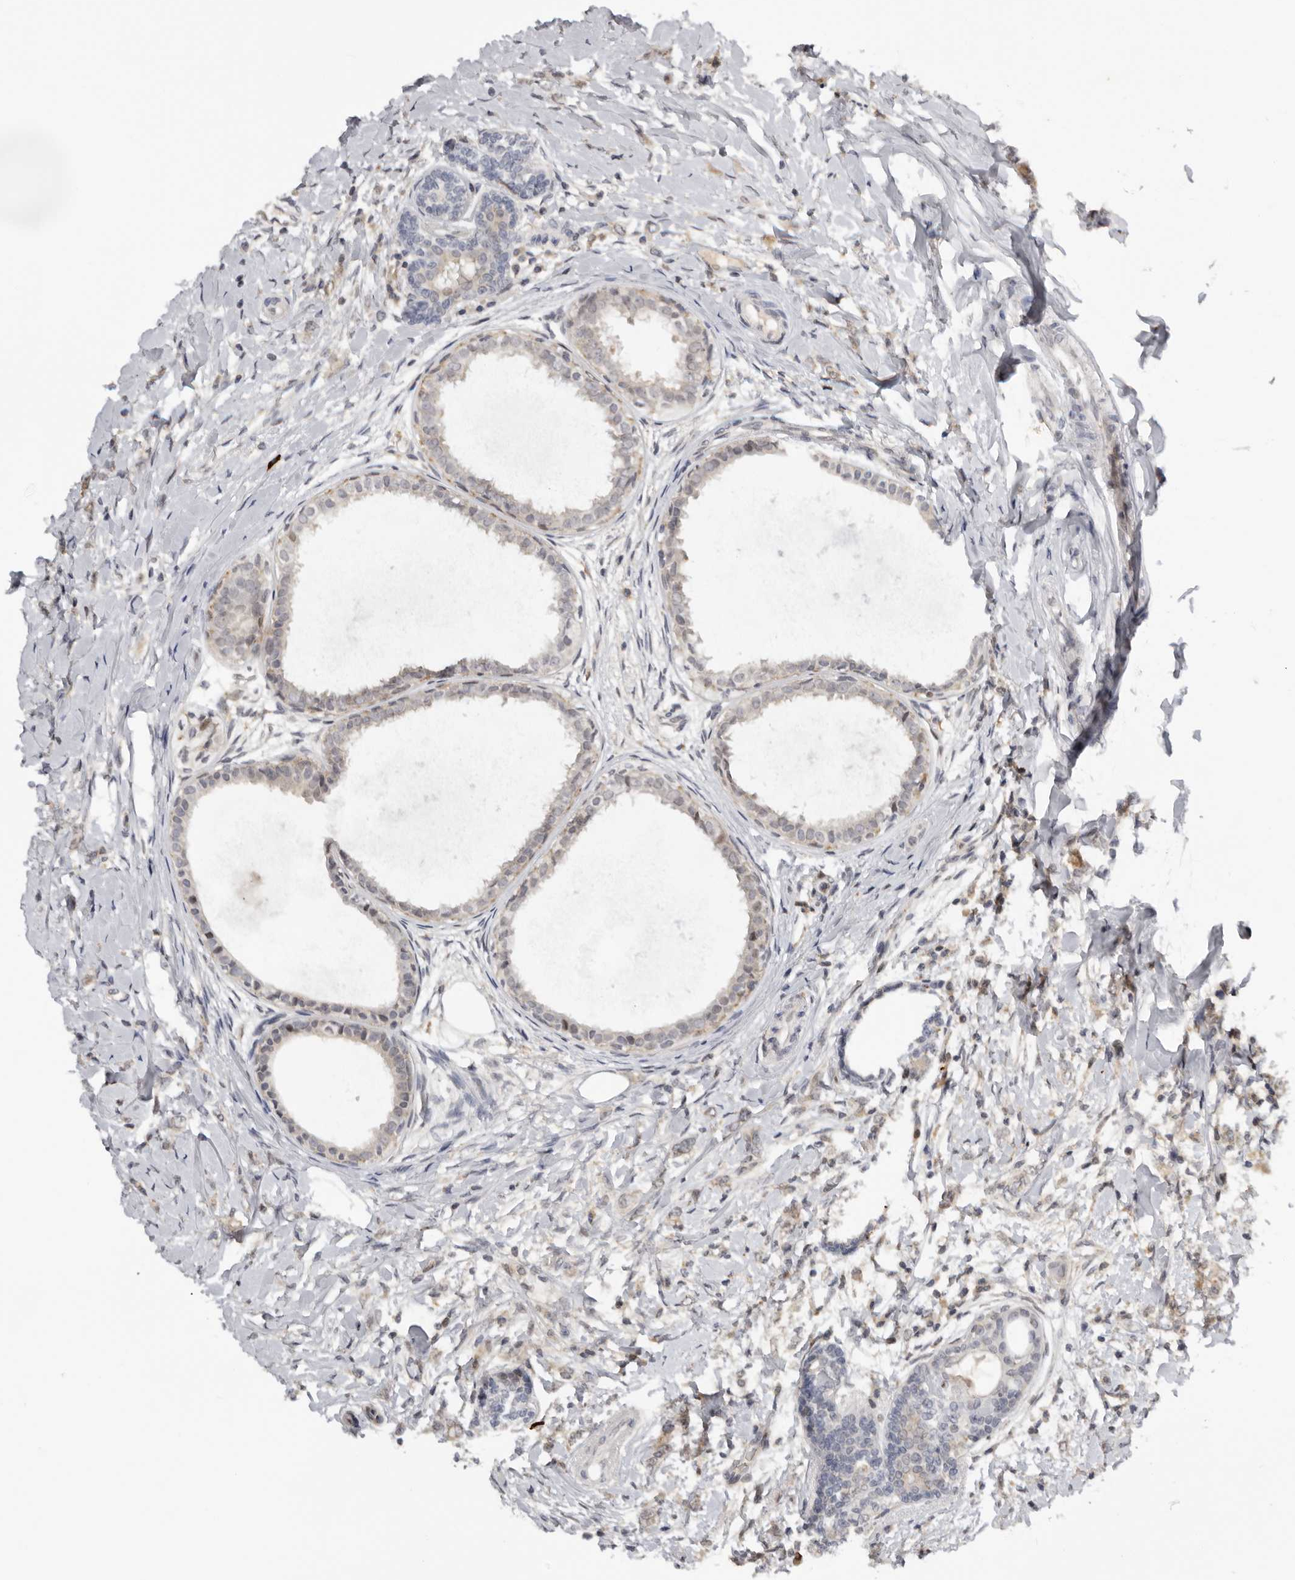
{"staining": {"intensity": "negative", "quantity": "none", "location": "none"}, "tissue": "breast cancer", "cell_type": "Tumor cells", "image_type": "cancer", "snomed": [{"axis": "morphology", "description": "Normal tissue, NOS"}, {"axis": "morphology", "description": "Lobular carcinoma"}, {"axis": "topography", "description": "Breast"}], "caption": "Immunohistochemistry (IHC) of human breast cancer (lobular carcinoma) exhibits no expression in tumor cells. (DAB (3,3'-diaminobenzidine) IHC, high magnification).", "gene": "KIF2B", "patient": {"sex": "female", "age": 47}}